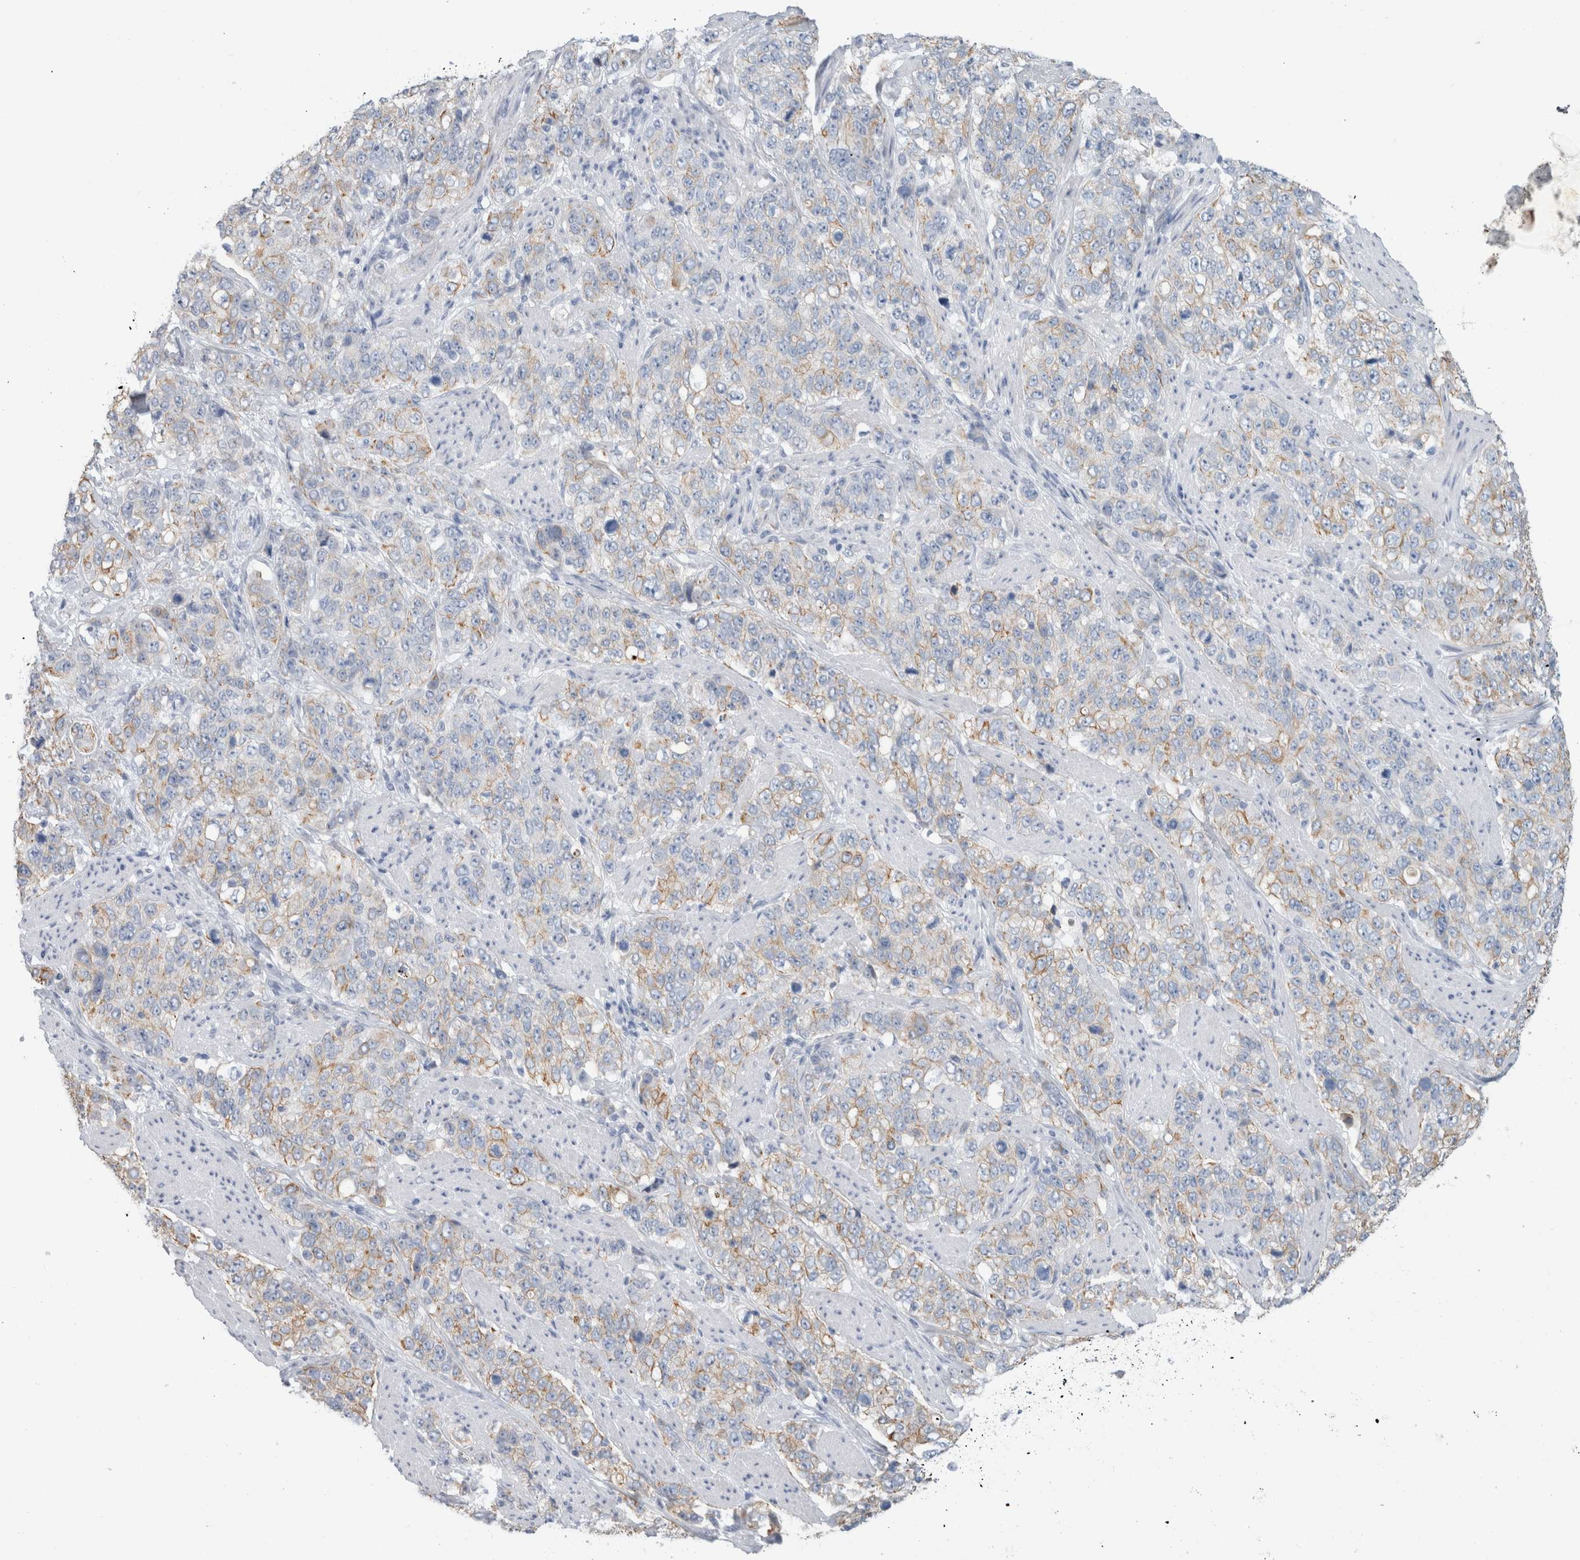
{"staining": {"intensity": "weak", "quantity": "25%-75%", "location": "cytoplasmic/membranous"}, "tissue": "stomach cancer", "cell_type": "Tumor cells", "image_type": "cancer", "snomed": [{"axis": "morphology", "description": "Adenocarcinoma, NOS"}, {"axis": "topography", "description": "Stomach"}], "caption": "IHC of human stomach cancer demonstrates low levels of weak cytoplasmic/membranous expression in approximately 25%-75% of tumor cells.", "gene": "RPH3AL", "patient": {"sex": "male", "age": 48}}